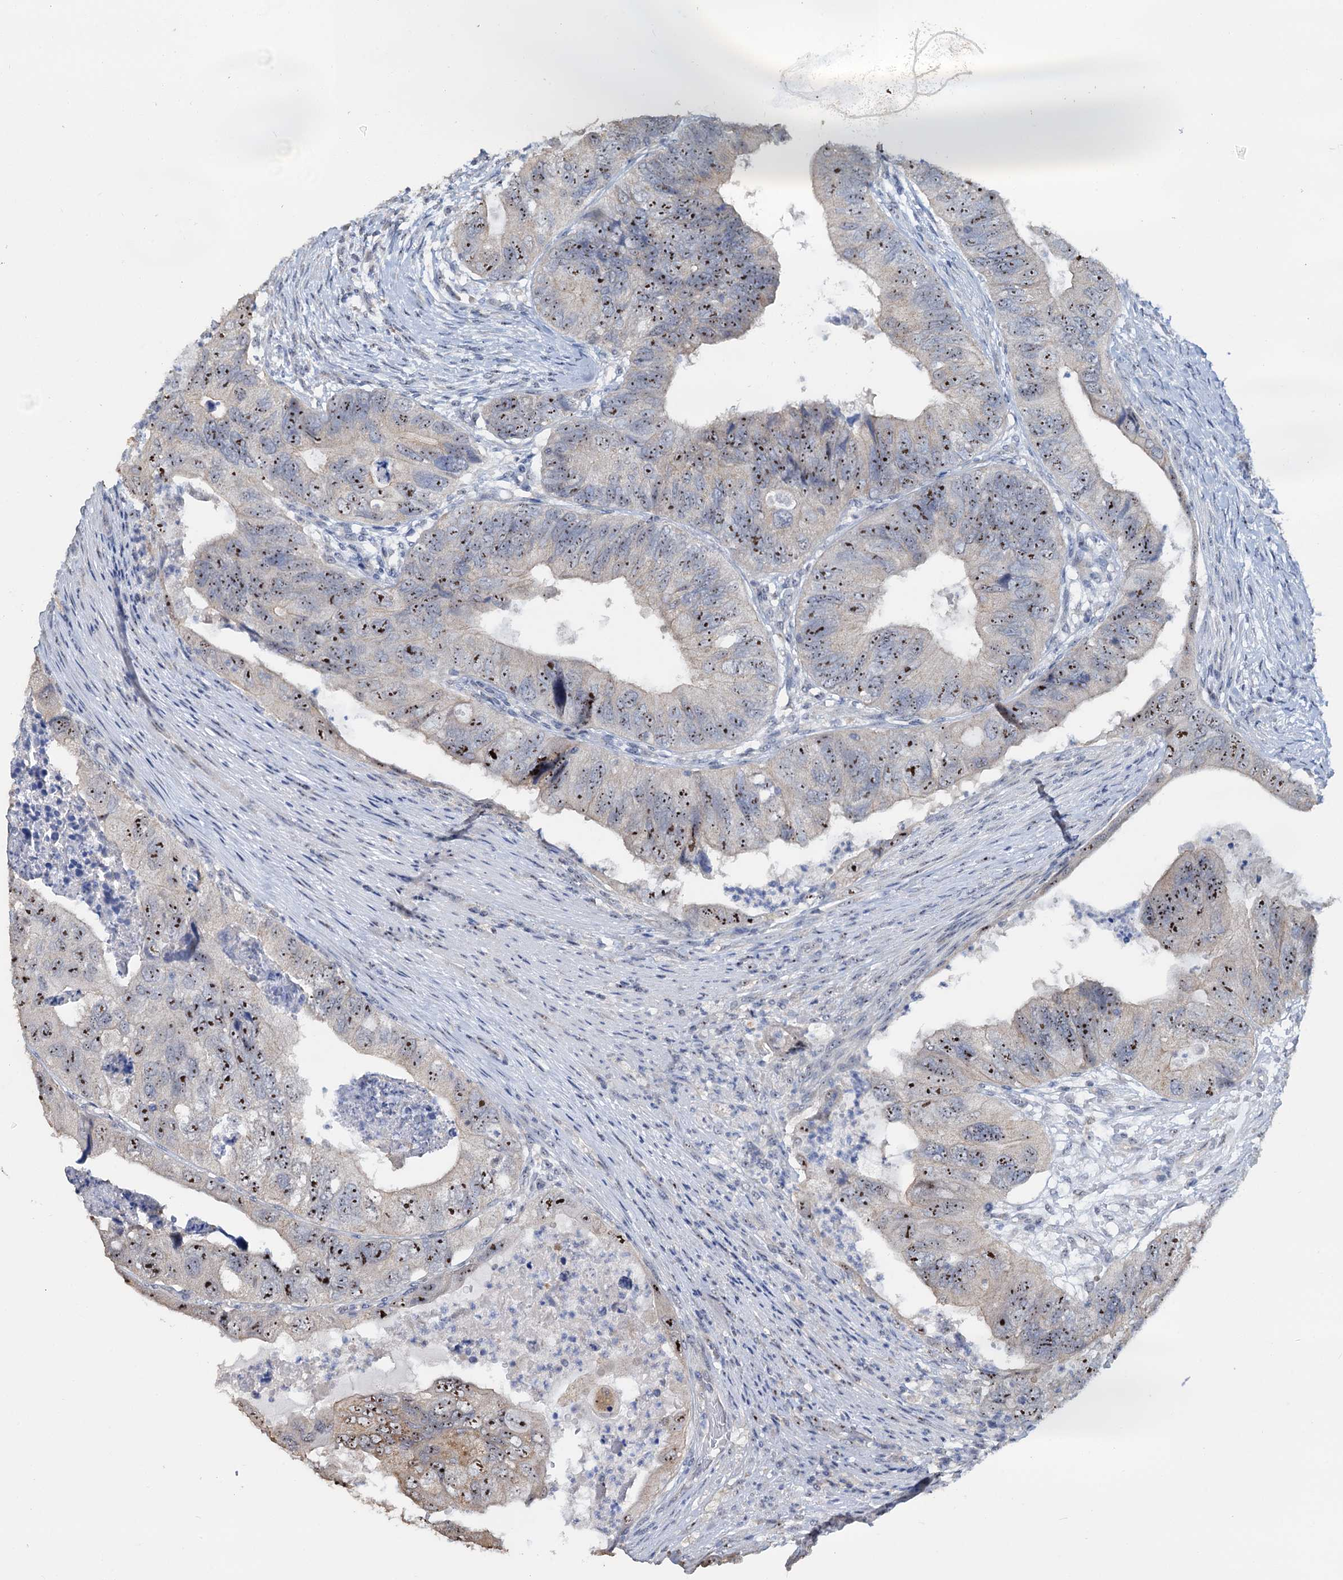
{"staining": {"intensity": "strong", "quantity": "25%-75%", "location": "nuclear"}, "tissue": "colorectal cancer", "cell_type": "Tumor cells", "image_type": "cancer", "snomed": [{"axis": "morphology", "description": "Adenocarcinoma, NOS"}, {"axis": "topography", "description": "Rectum"}], "caption": "The histopathology image displays immunohistochemical staining of colorectal cancer (adenocarcinoma). There is strong nuclear staining is identified in about 25%-75% of tumor cells.", "gene": "C2CD3", "patient": {"sex": "male", "age": 63}}